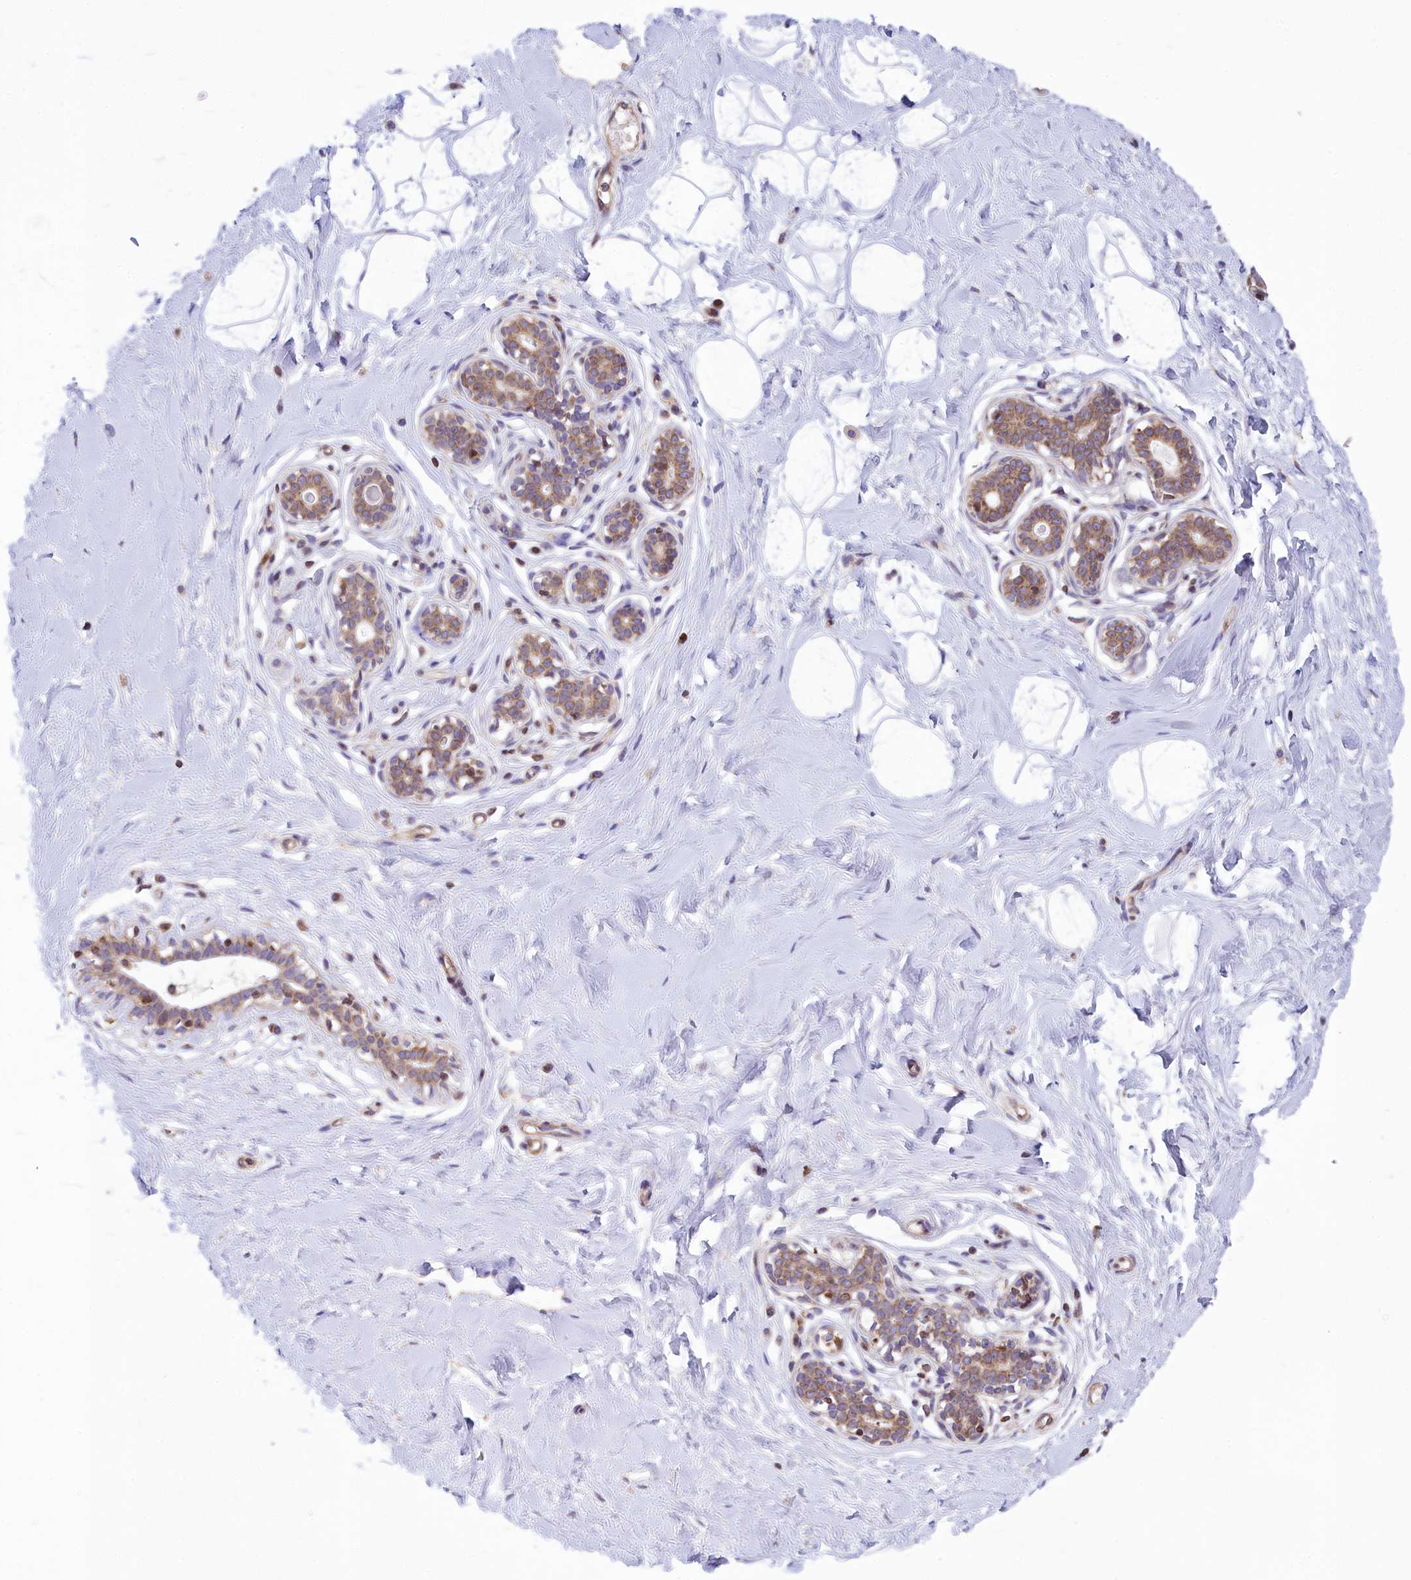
{"staining": {"intensity": "negative", "quantity": "none", "location": "none"}, "tissue": "breast", "cell_type": "Adipocytes", "image_type": "normal", "snomed": [{"axis": "morphology", "description": "Normal tissue, NOS"}, {"axis": "morphology", "description": "Adenoma, NOS"}, {"axis": "topography", "description": "Breast"}], "caption": "Adipocytes are negative for protein expression in normal human breast. (Stains: DAB immunohistochemistry (IHC) with hematoxylin counter stain, Microscopy: brightfield microscopy at high magnification).", "gene": "PKHD1L1", "patient": {"sex": "female", "age": 23}}